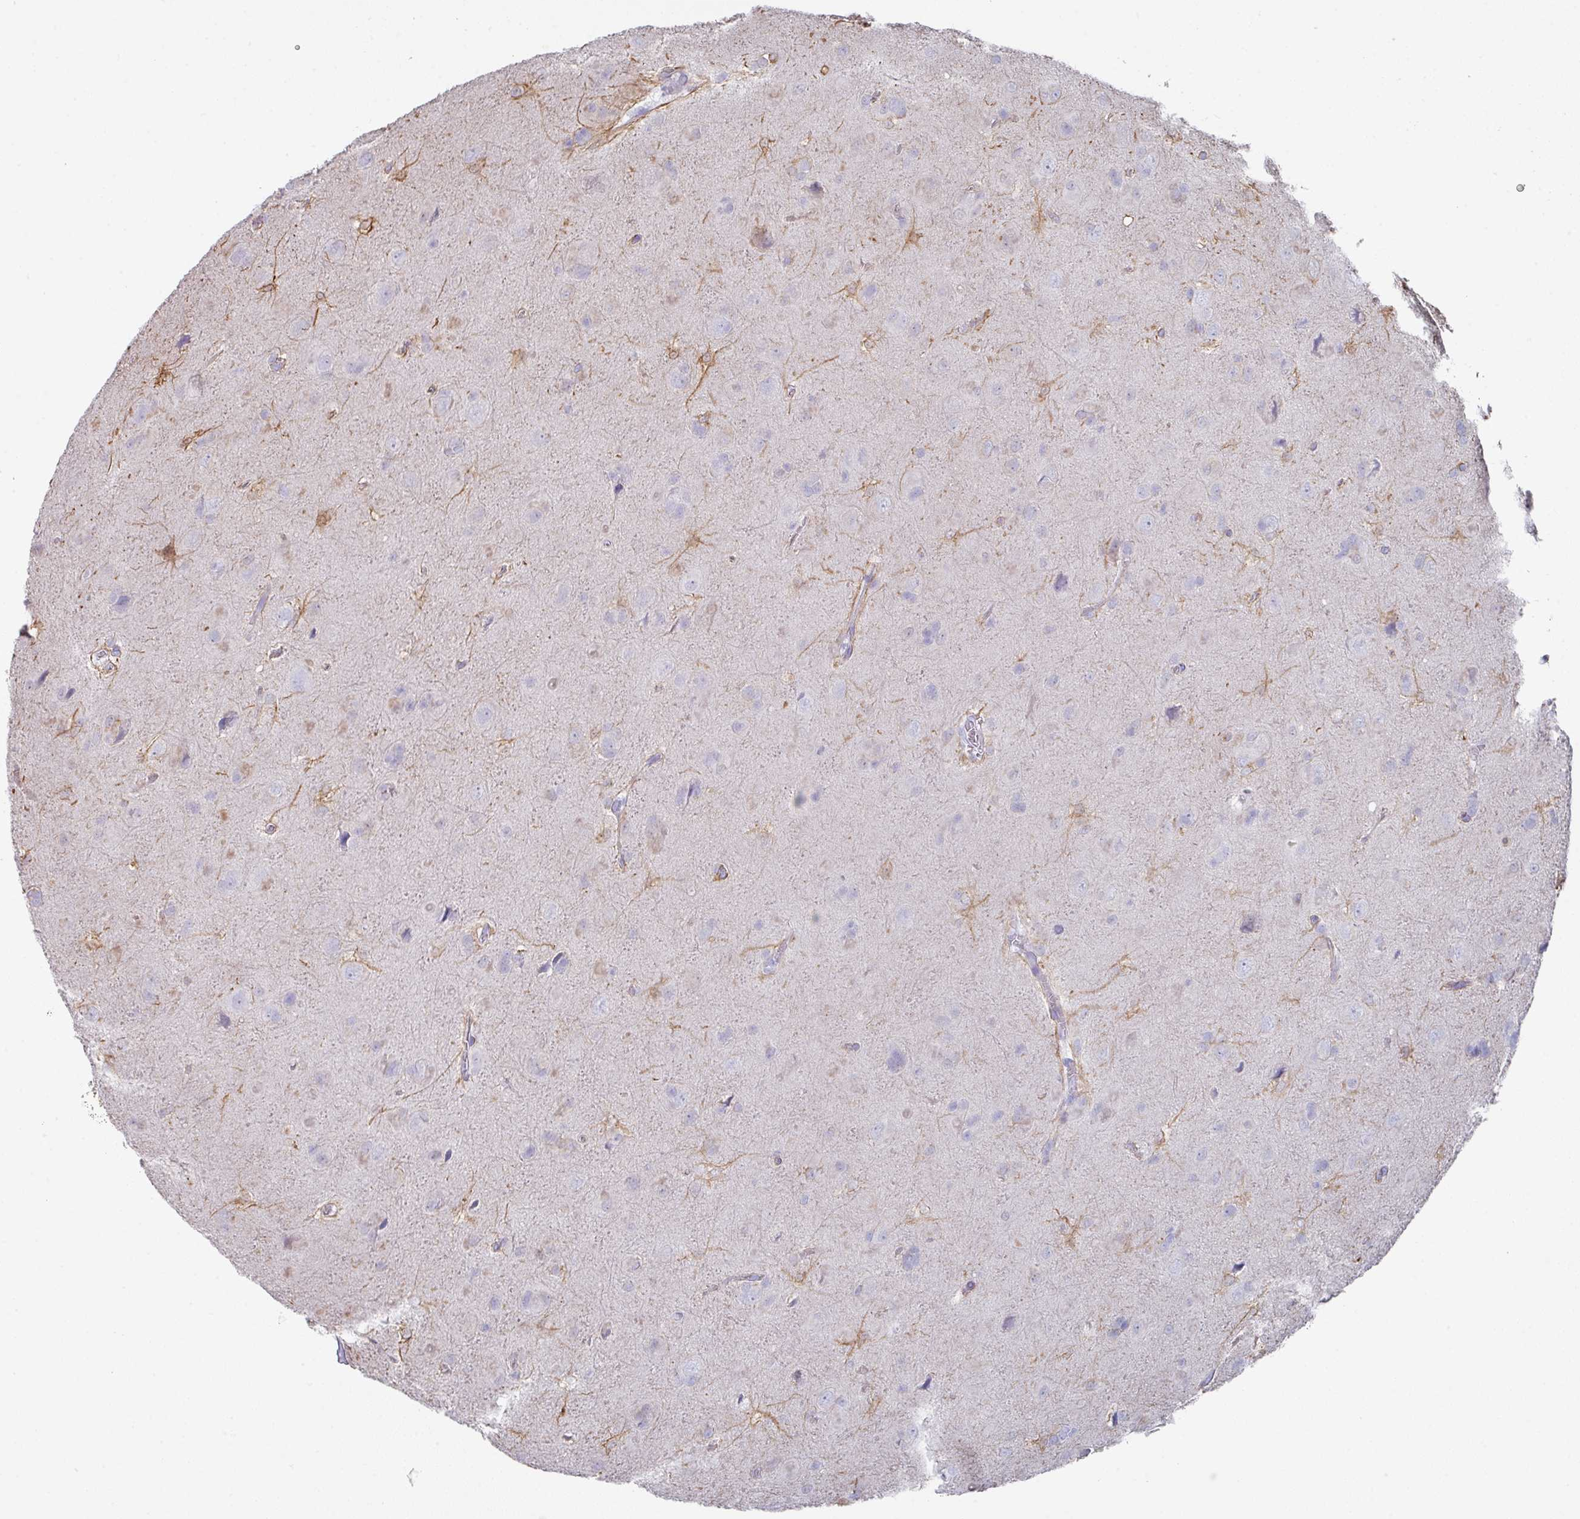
{"staining": {"intensity": "weak", "quantity": "<25%", "location": "cytoplasmic/membranous"}, "tissue": "glioma", "cell_type": "Tumor cells", "image_type": "cancer", "snomed": [{"axis": "morphology", "description": "Glioma, malignant, Low grade"}, {"axis": "topography", "description": "Brain"}], "caption": "Glioma stained for a protein using immunohistochemistry (IHC) demonstrates no positivity tumor cells.", "gene": "PEX10", "patient": {"sex": "male", "age": 58}}